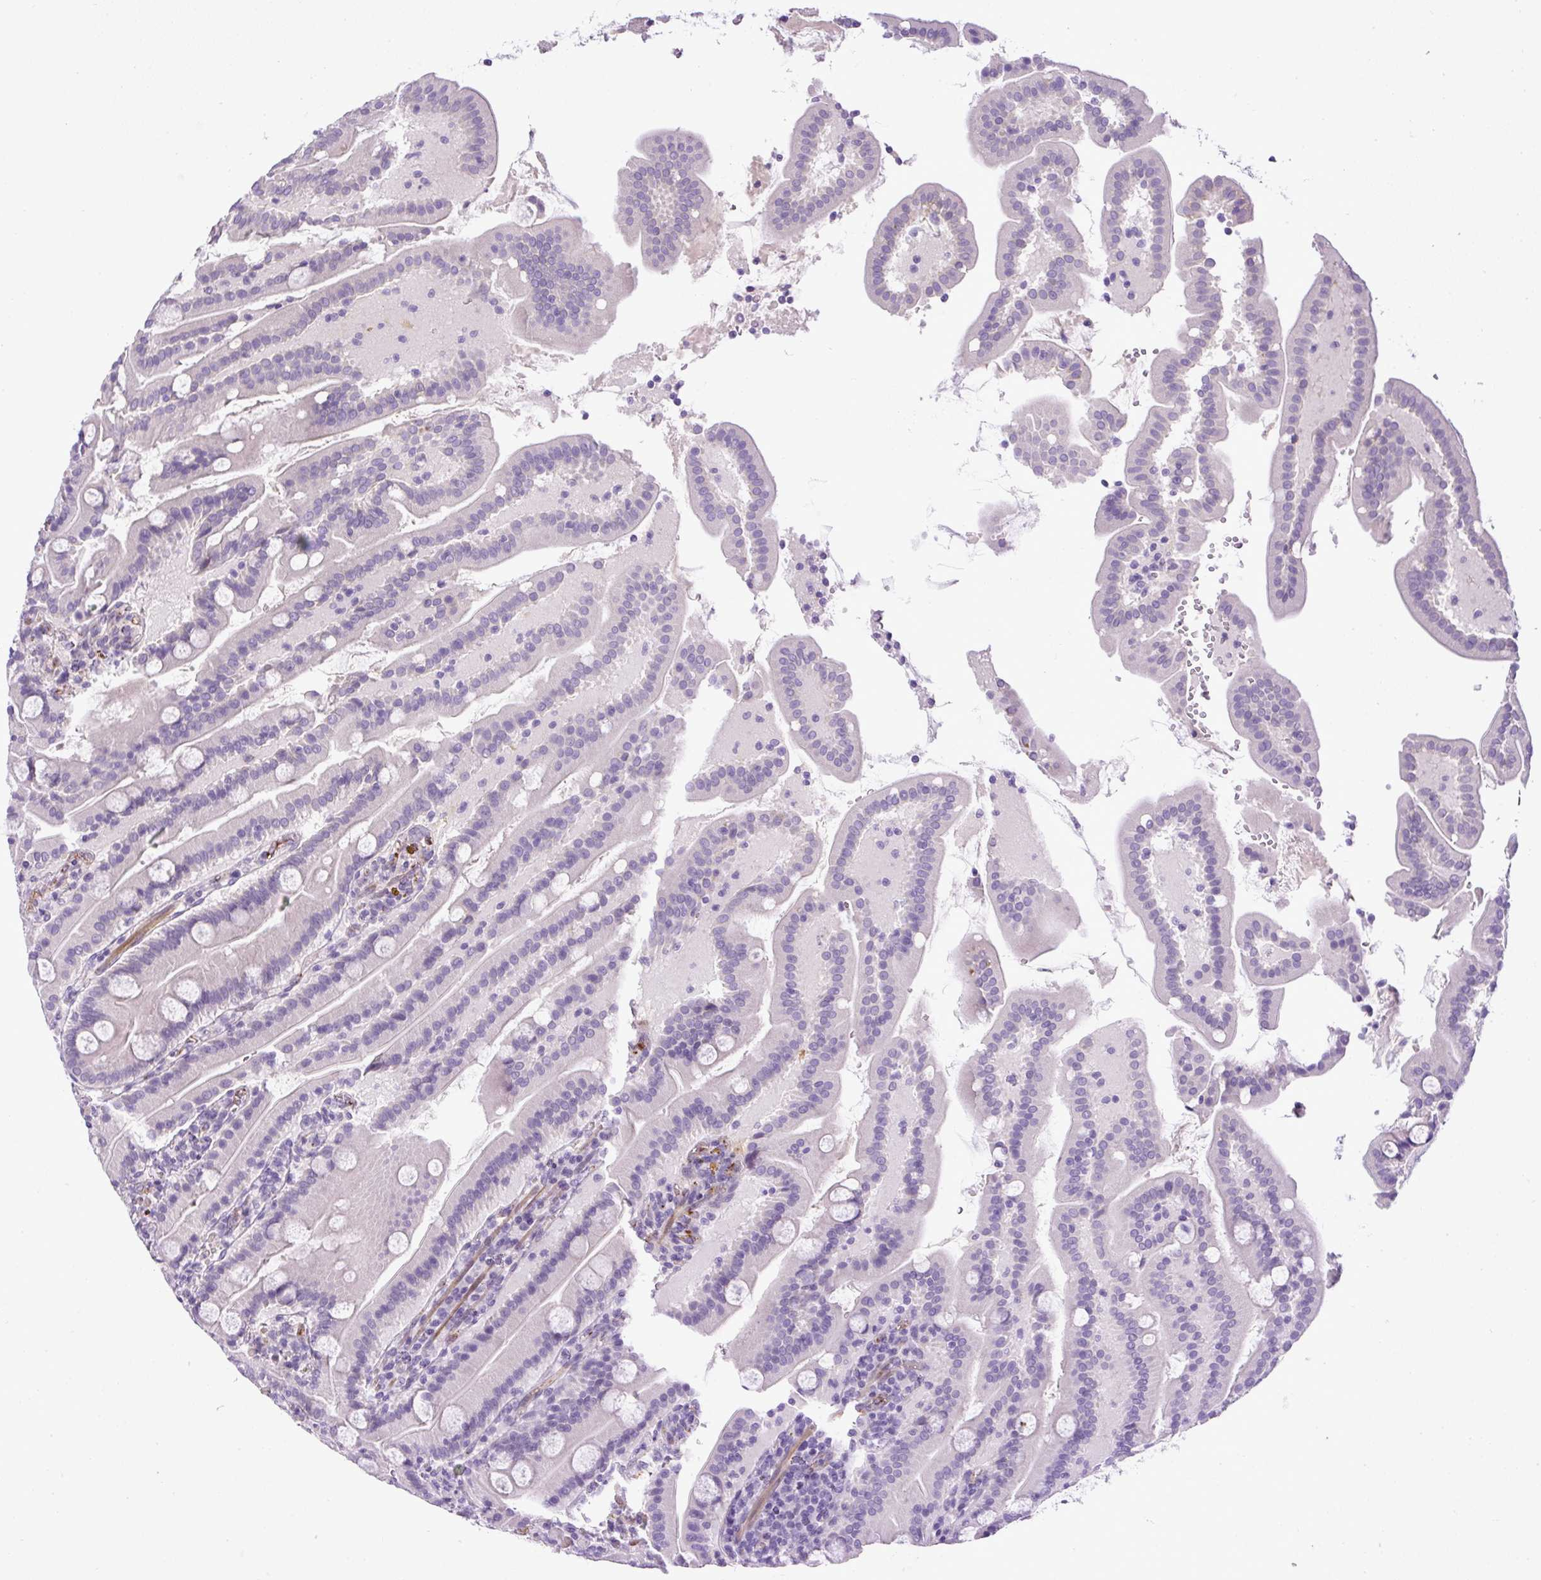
{"staining": {"intensity": "negative", "quantity": "none", "location": "none"}, "tissue": "duodenum", "cell_type": "Glandular cells", "image_type": "normal", "snomed": [{"axis": "morphology", "description": "Normal tissue, NOS"}, {"axis": "topography", "description": "Duodenum"}], "caption": "Human duodenum stained for a protein using IHC displays no staining in glandular cells.", "gene": "LEFTY1", "patient": {"sex": "male", "age": 55}}